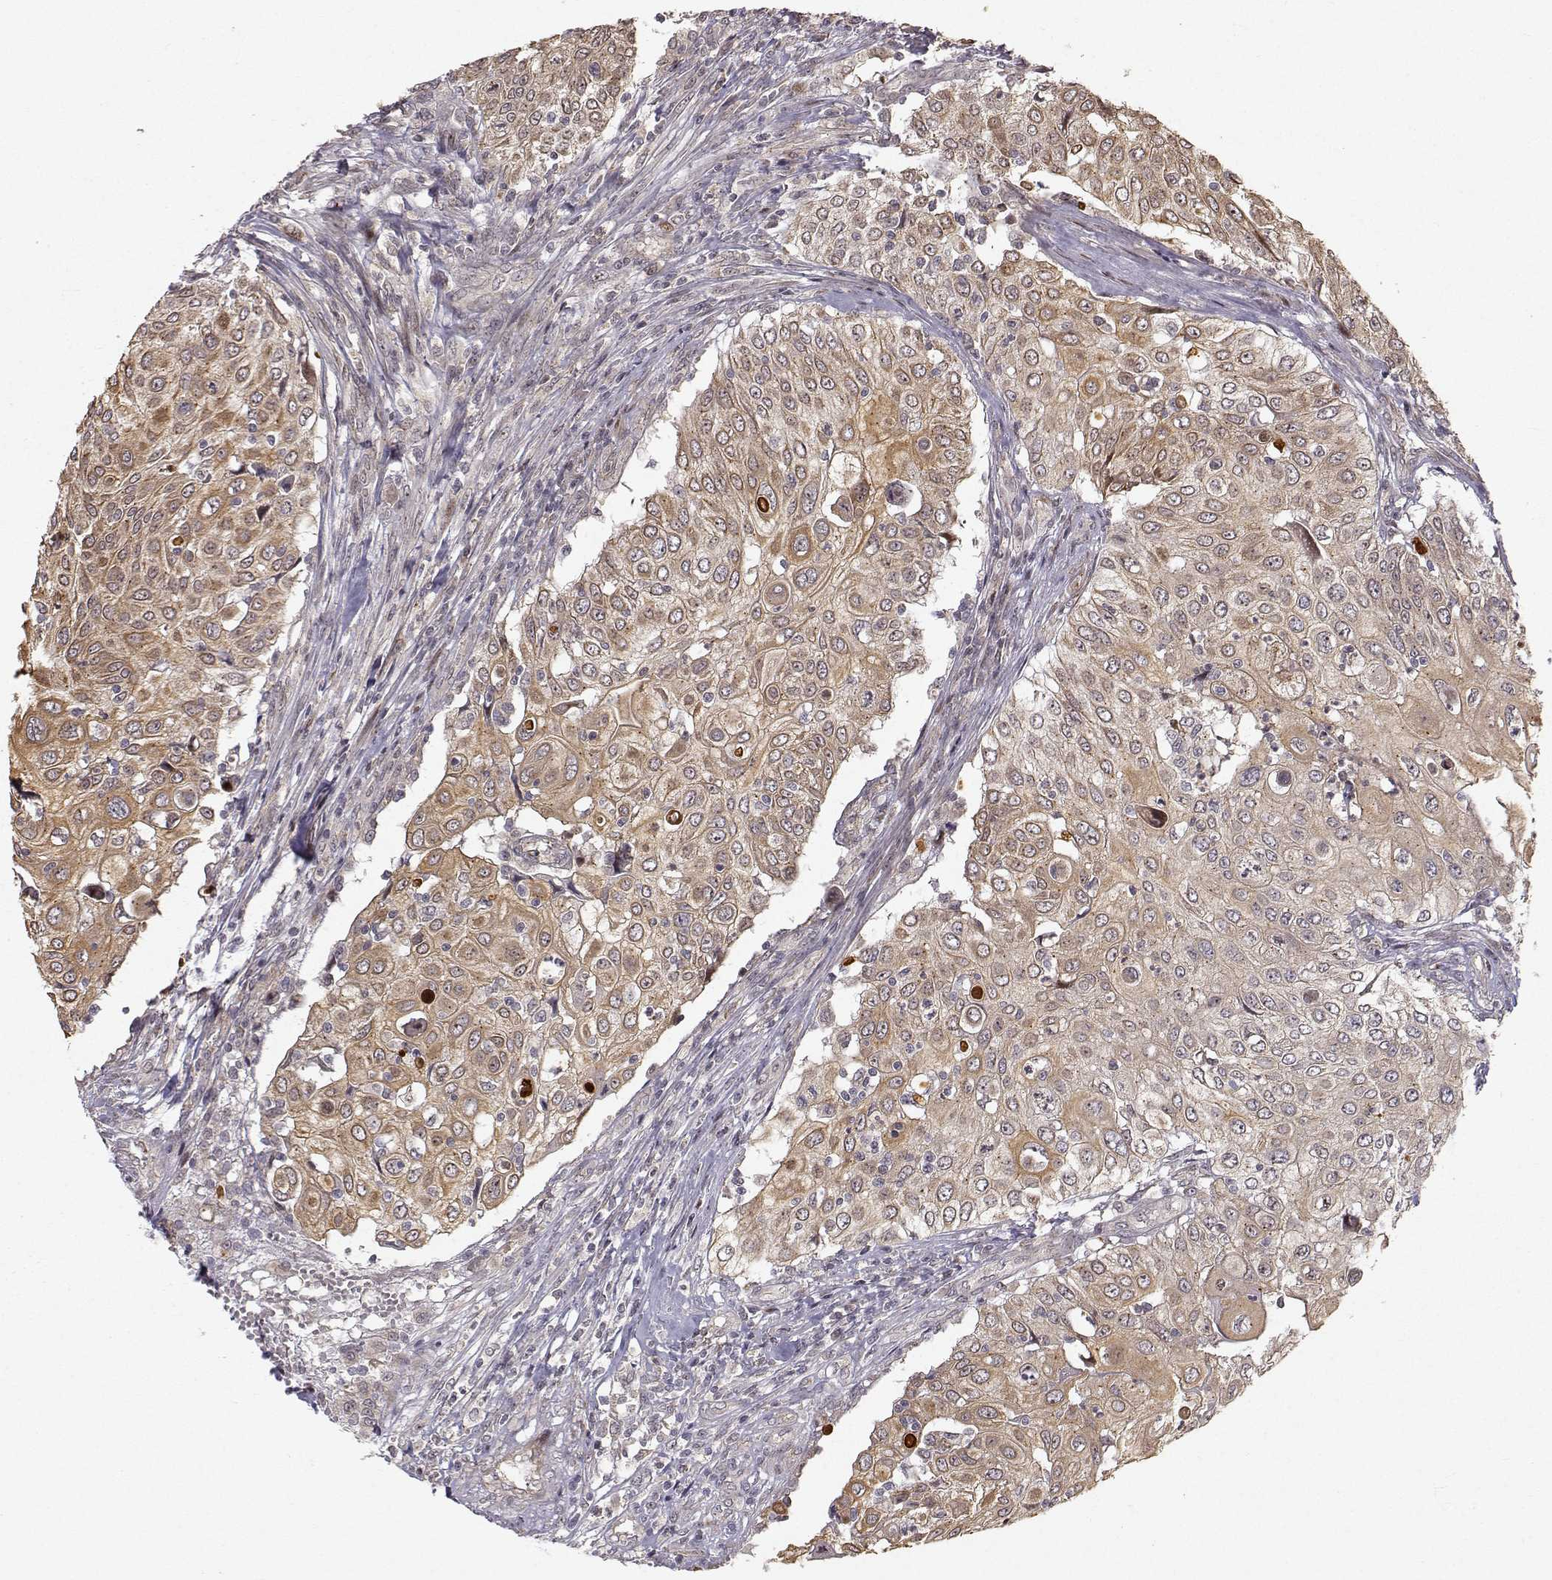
{"staining": {"intensity": "moderate", "quantity": "25%-75%", "location": "cytoplasmic/membranous"}, "tissue": "urothelial cancer", "cell_type": "Tumor cells", "image_type": "cancer", "snomed": [{"axis": "morphology", "description": "Urothelial carcinoma, High grade"}, {"axis": "topography", "description": "Urinary bladder"}], "caption": "IHC (DAB (3,3'-diaminobenzidine)) staining of human urothelial cancer exhibits moderate cytoplasmic/membranous protein expression in approximately 25%-75% of tumor cells.", "gene": "APC", "patient": {"sex": "female", "age": 79}}